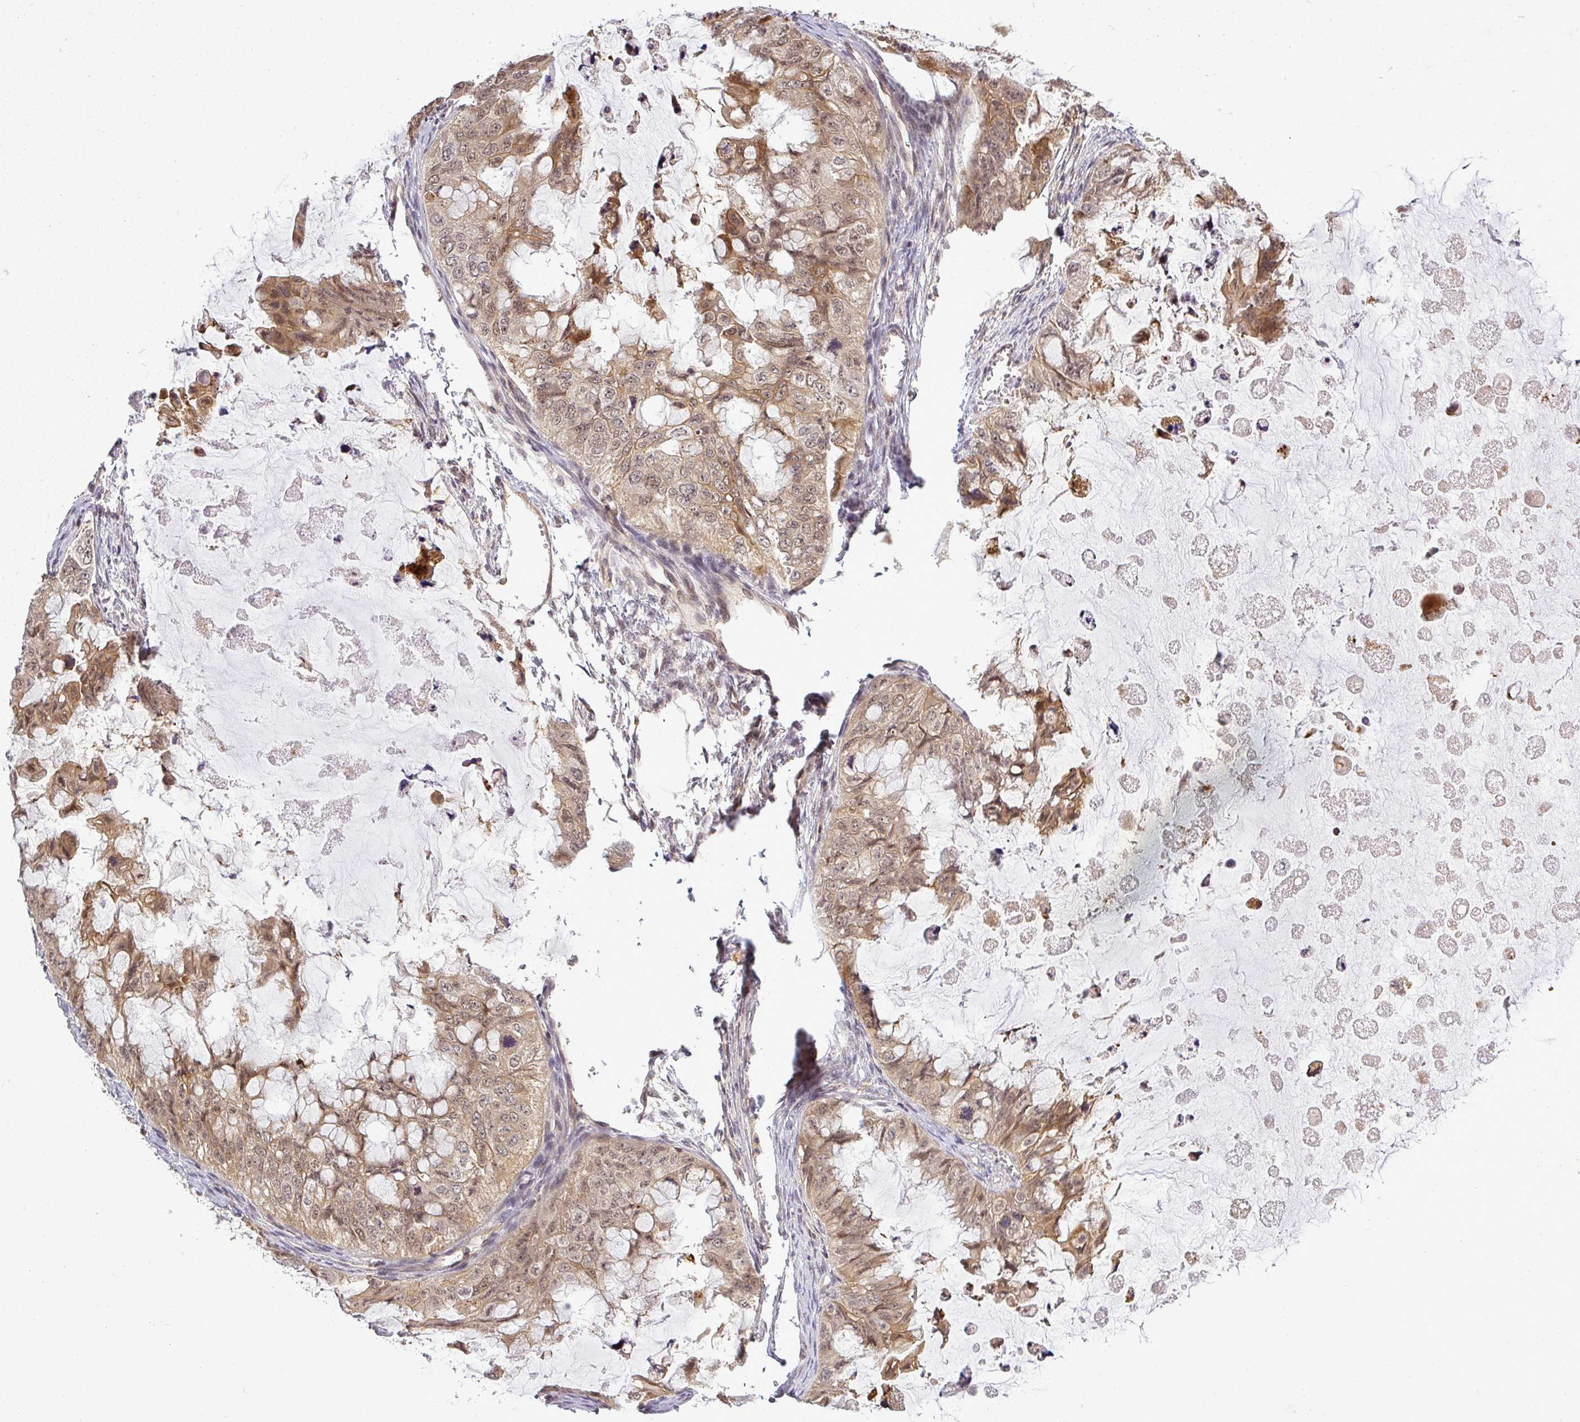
{"staining": {"intensity": "weak", "quantity": ">75%", "location": "cytoplasmic/membranous,nuclear"}, "tissue": "ovarian cancer", "cell_type": "Tumor cells", "image_type": "cancer", "snomed": [{"axis": "morphology", "description": "Cystadenocarcinoma, mucinous, NOS"}, {"axis": "topography", "description": "Ovary"}], "caption": "IHC staining of mucinous cystadenocarcinoma (ovarian), which reveals low levels of weak cytoplasmic/membranous and nuclear expression in about >75% of tumor cells indicating weak cytoplasmic/membranous and nuclear protein positivity. The staining was performed using DAB (3,3'-diaminobenzidine) (brown) for protein detection and nuclei were counterstained in hematoxylin (blue).", "gene": "FAM153A", "patient": {"sex": "female", "age": 72}}